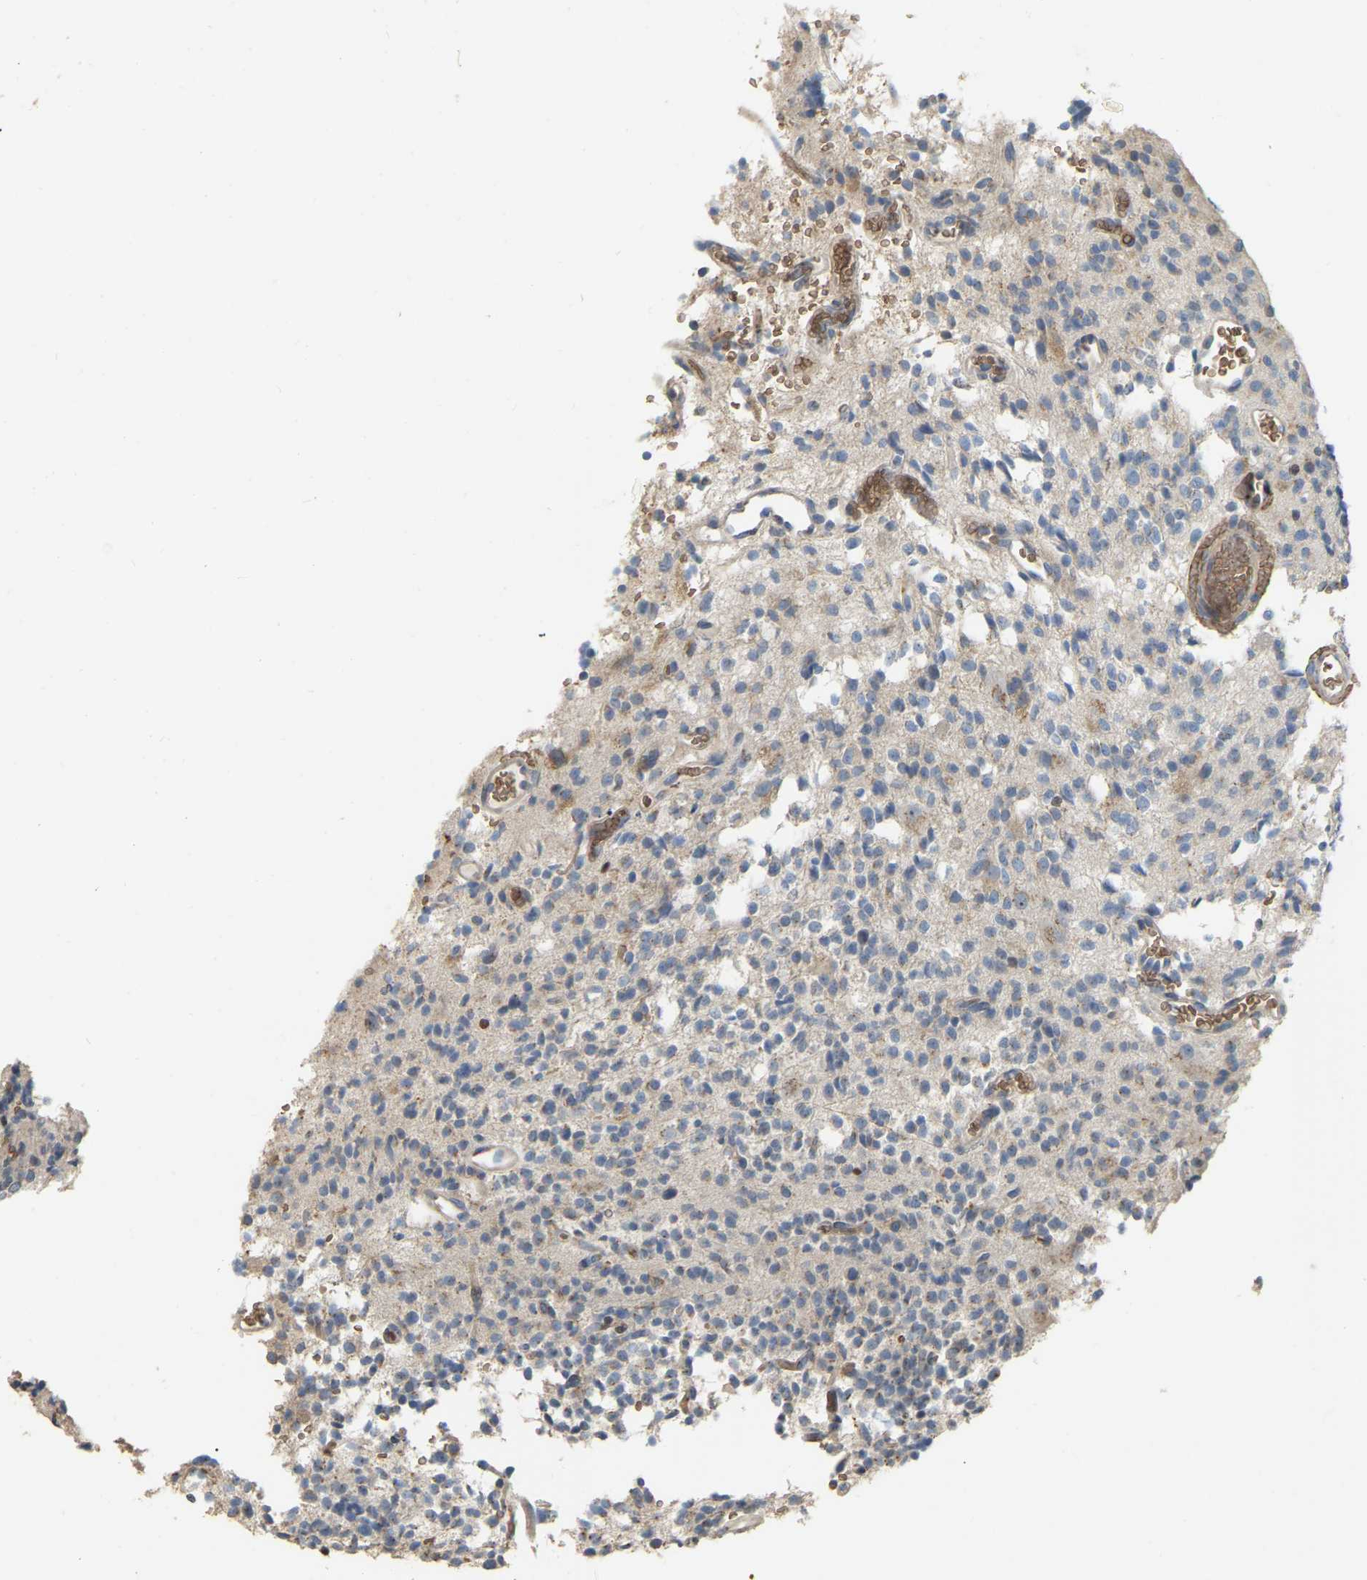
{"staining": {"intensity": "weak", "quantity": "<25%", "location": "cytoplasmic/membranous"}, "tissue": "glioma", "cell_type": "Tumor cells", "image_type": "cancer", "snomed": [{"axis": "morphology", "description": "Glioma, malignant, High grade"}, {"axis": "topography", "description": "Brain"}], "caption": "Immunohistochemical staining of human high-grade glioma (malignant) shows no significant staining in tumor cells.", "gene": "CFAP298", "patient": {"sex": "male", "age": 34}}